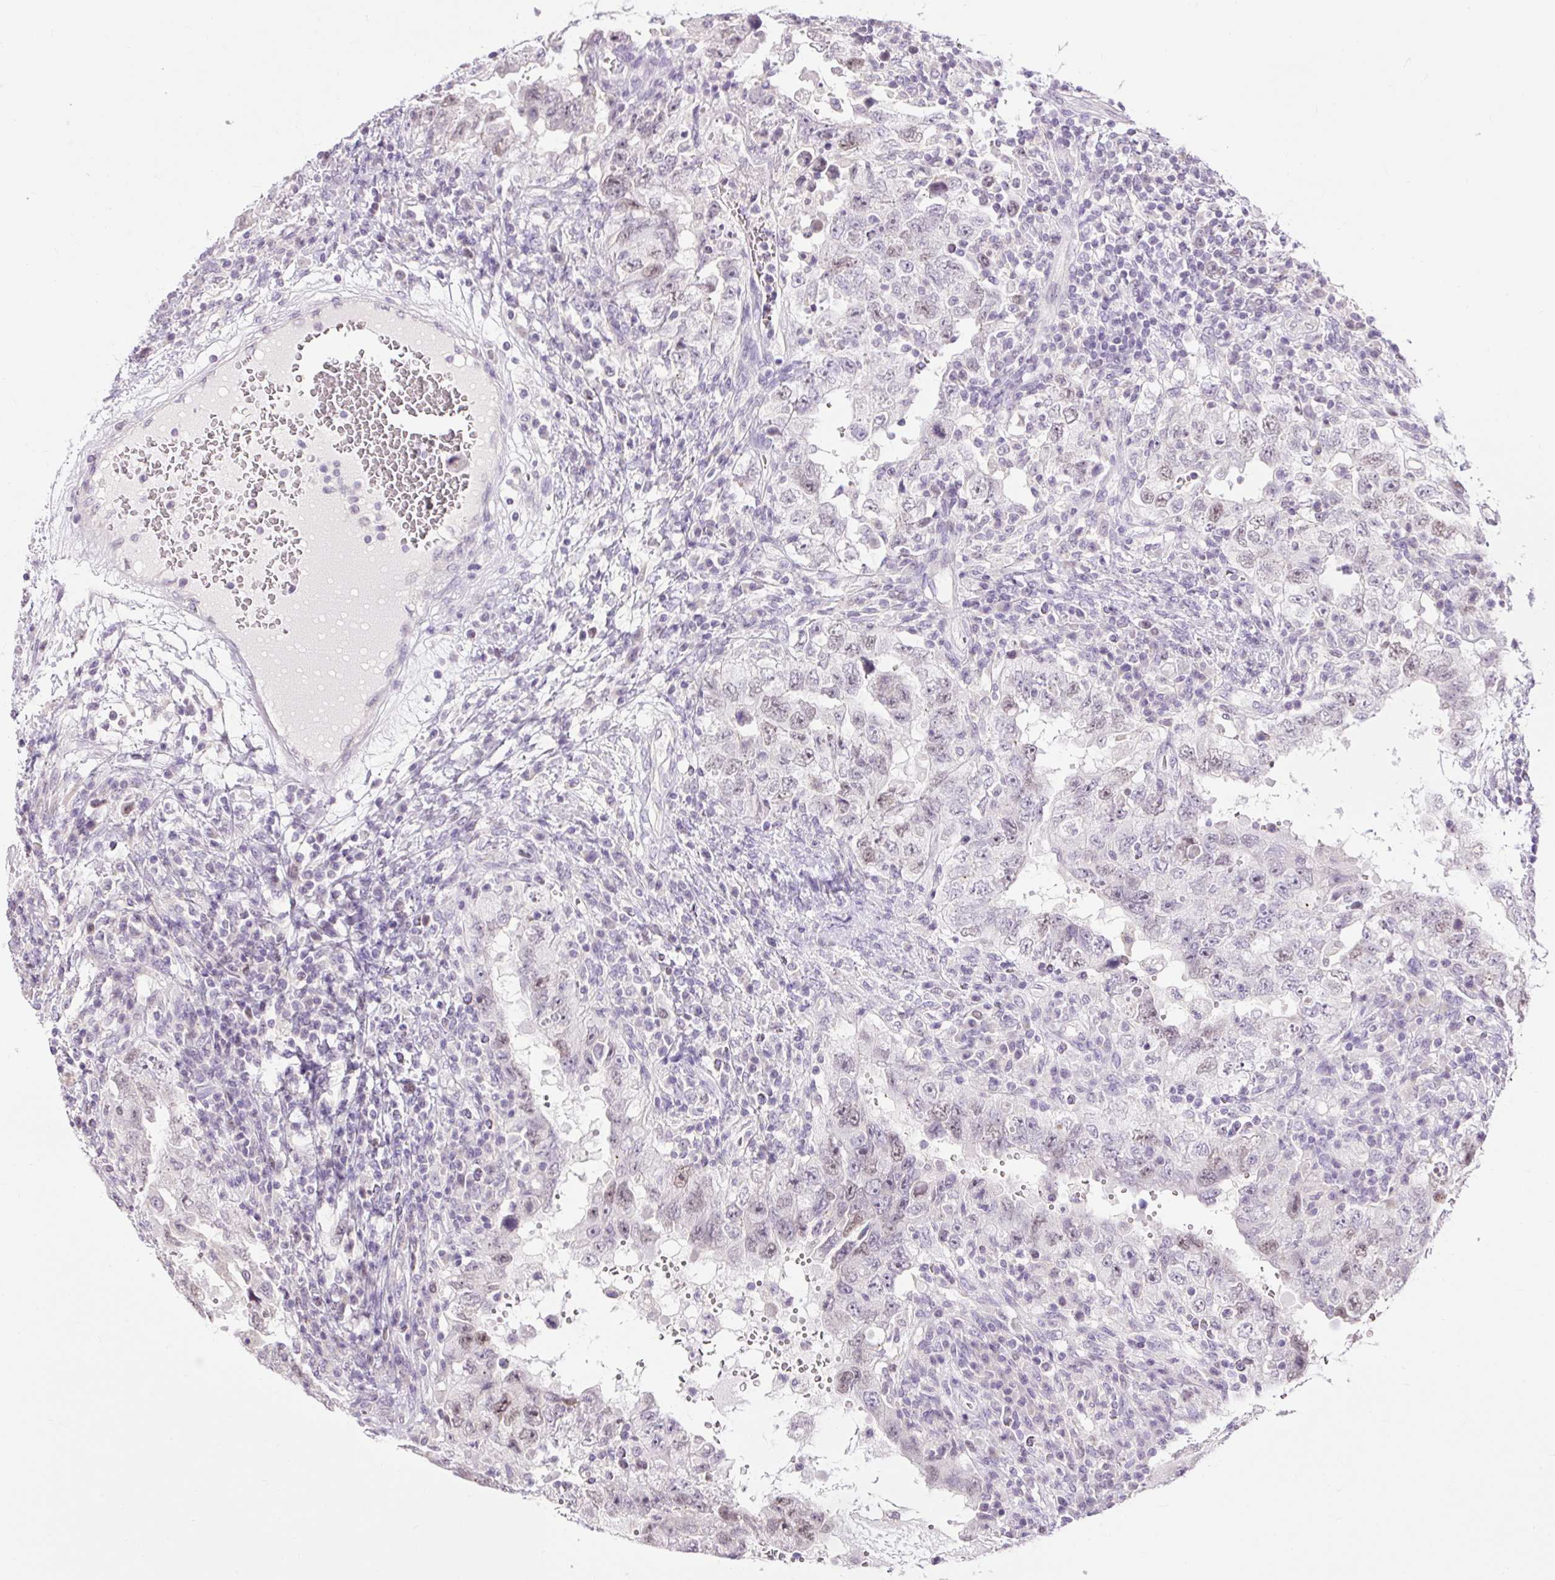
{"staining": {"intensity": "weak", "quantity": "<25%", "location": "nuclear"}, "tissue": "testis cancer", "cell_type": "Tumor cells", "image_type": "cancer", "snomed": [{"axis": "morphology", "description": "Carcinoma, Embryonal, NOS"}, {"axis": "topography", "description": "Testis"}], "caption": "DAB (3,3'-diaminobenzidine) immunohistochemical staining of embryonal carcinoma (testis) exhibits no significant staining in tumor cells. The staining is performed using DAB (3,3'-diaminobenzidine) brown chromogen with nuclei counter-stained in using hematoxylin.", "gene": "RACGAP1", "patient": {"sex": "male", "age": 26}}